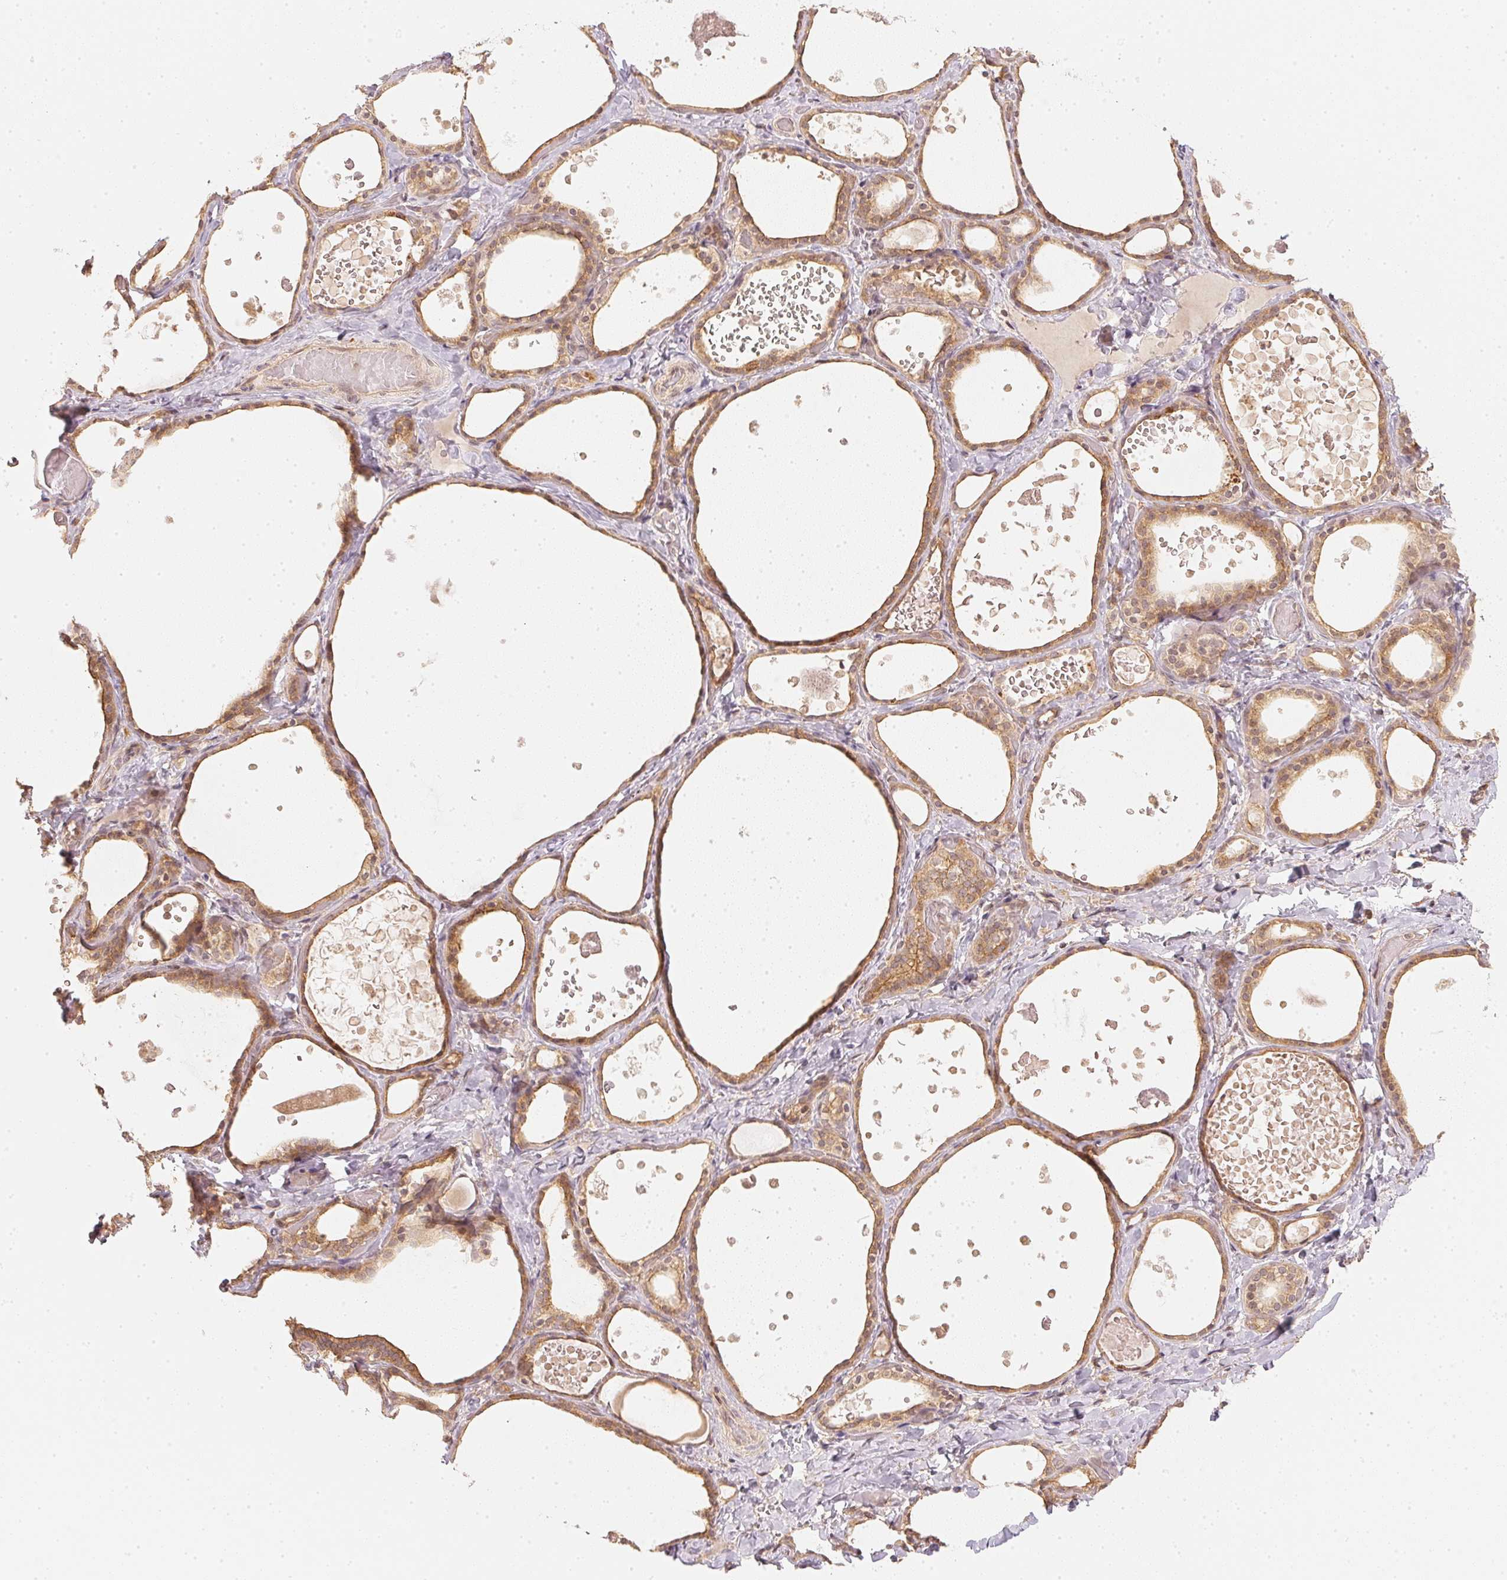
{"staining": {"intensity": "moderate", "quantity": ">75%", "location": "cytoplasmic/membranous"}, "tissue": "thyroid gland", "cell_type": "Glandular cells", "image_type": "normal", "snomed": [{"axis": "morphology", "description": "Normal tissue, NOS"}, {"axis": "topography", "description": "Thyroid gland"}], "caption": "The image exhibits immunohistochemical staining of benign thyroid gland. There is moderate cytoplasmic/membranous positivity is seen in about >75% of glandular cells.", "gene": "WDR54", "patient": {"sex": "female", "age": 56}}